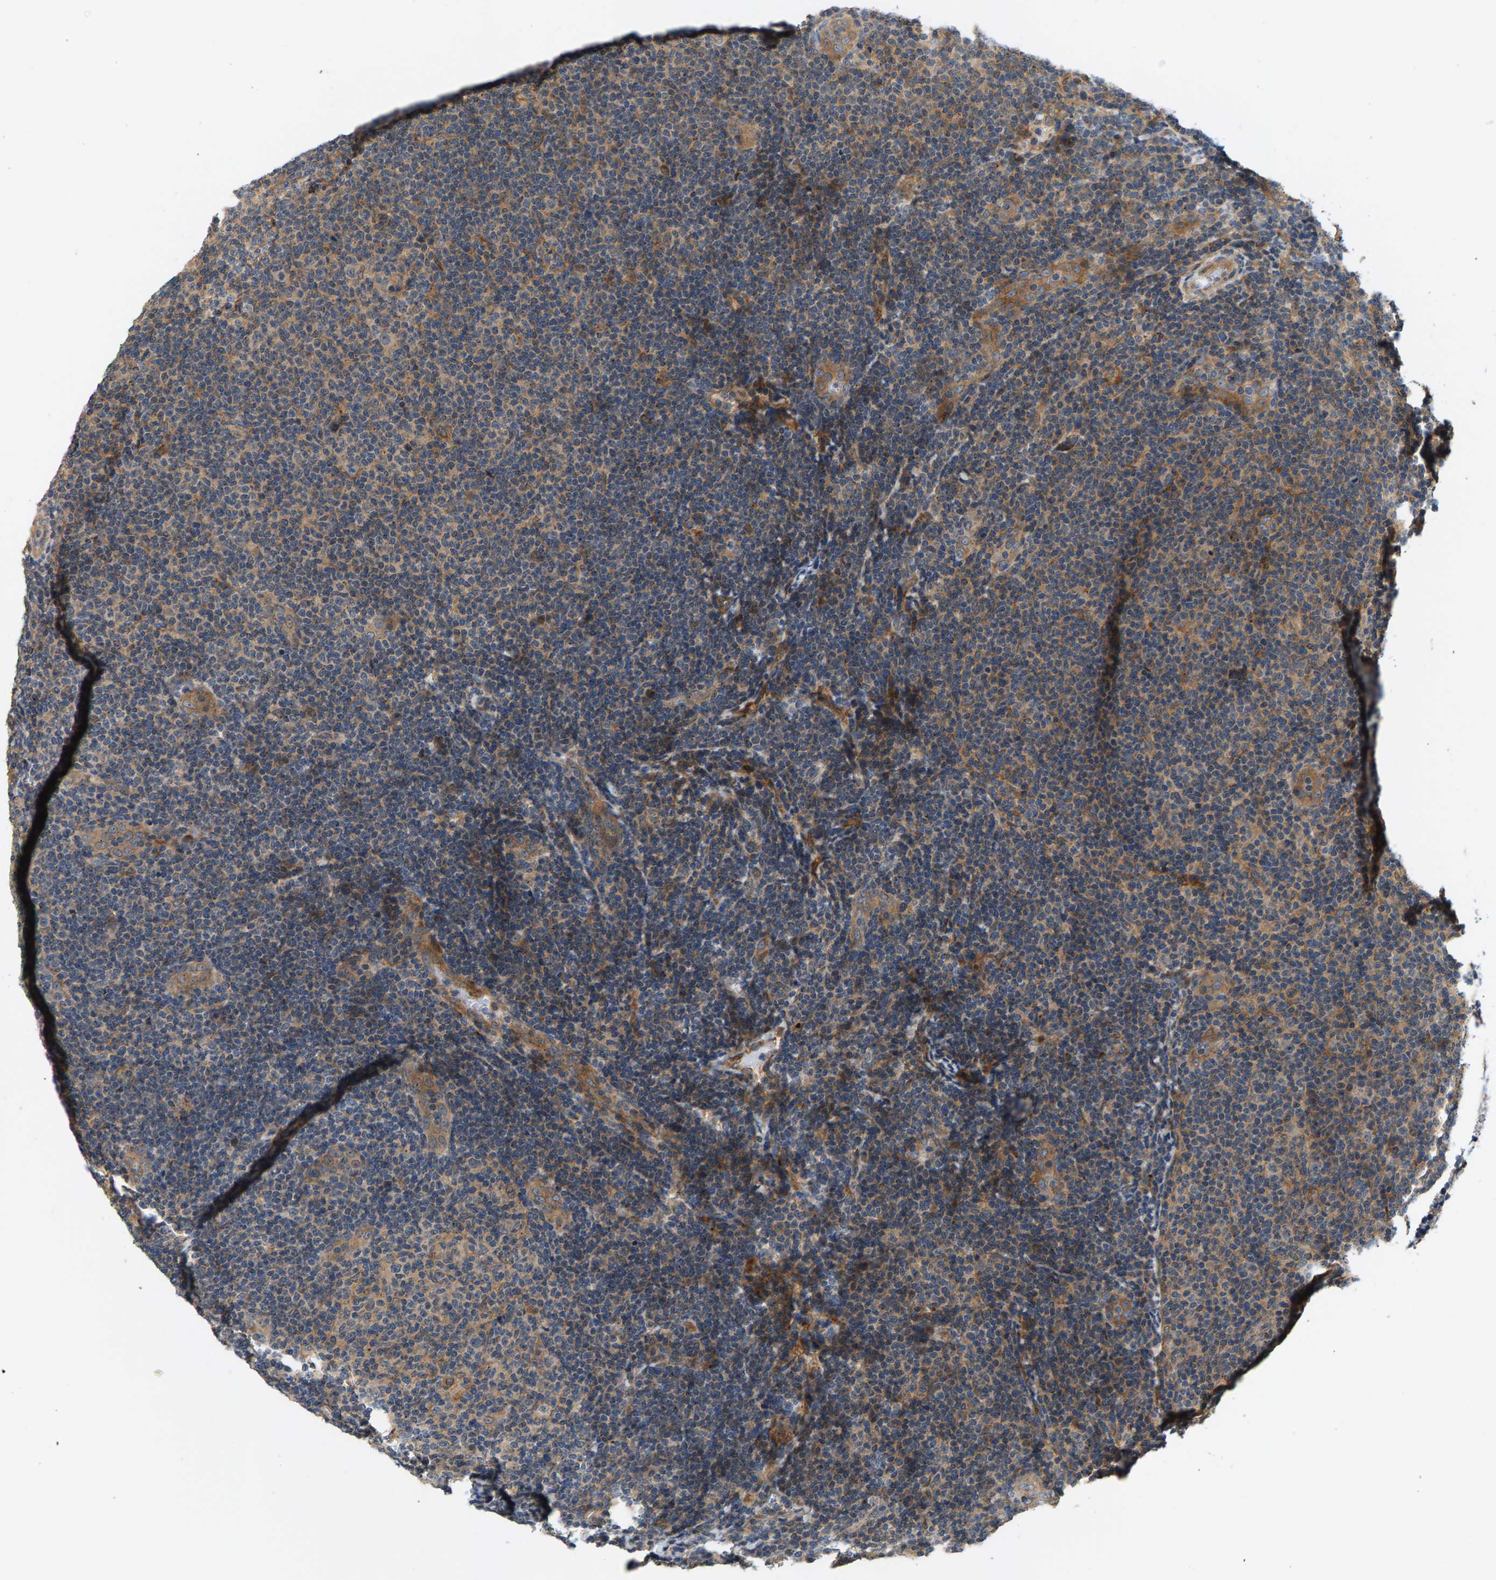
{"staining": {"intensity": "weak", "quantity": "25%-75%", "location": "cytoplasmic/membranous"}, "tissue": "lymphoma", "cell_type": "Tumor cells", "image_type": "cancer", "snomed": [{"axis": "morphology", "description": "Malignant lymphoma, non-Hodgkin's type, Low grade"}, {"axis": "topography", "description": "Lymph node"}], "caption": "Immunohistochemistry (IHC) image of human malignant lymphoma, non-Hodgkin's type (low-grade) stained for a protein (brown), which shows low levels of weak cytoplasmic/membranous expression in approximately 25%-75% of tumor cells.", "gene": "MAP2K5", "patient": {"sex": "male", "age": 83}}